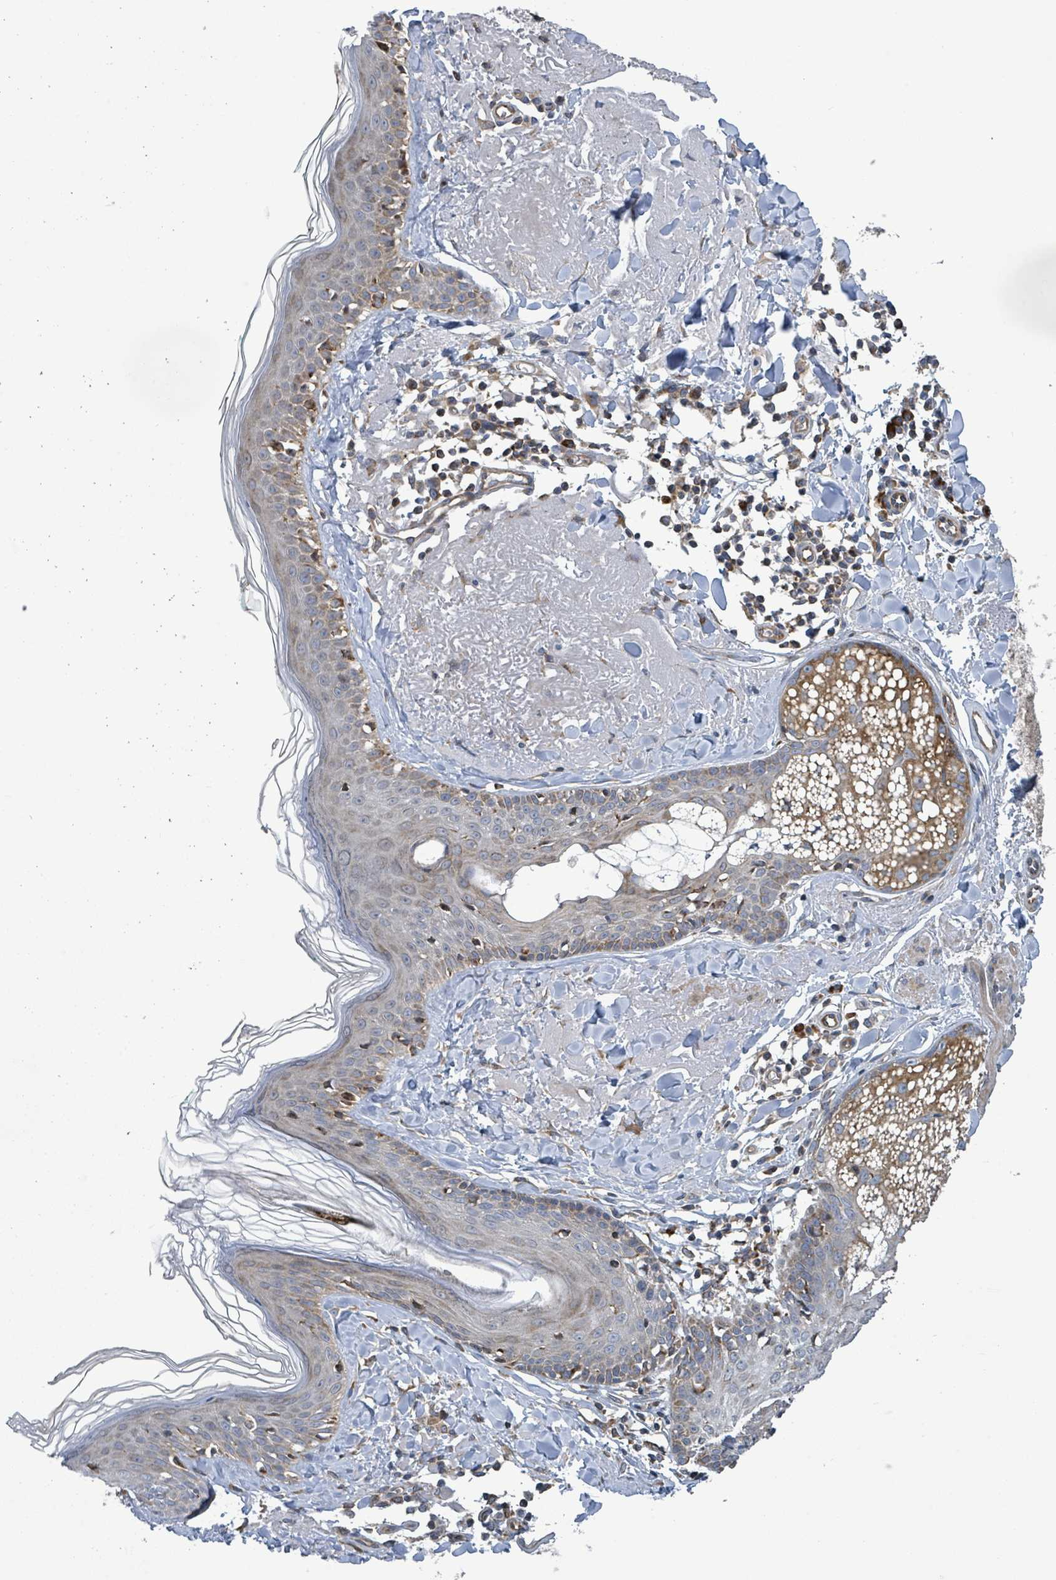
{"staining": {"intensity": "moderate", "quantity": "25%-75%", "location": "cytoplasmic/membranous"}, "tissue": "skin", "cell_type": "Fibroblasts", "image_type": "normal", "snomed": [{"axis": "morphology", "description": "Normal tissue, NOS"}, {"axis": "morphology", "description": "Malignant melanoma, NOS"}, {"axis": "topography", "description": "Skin"}], "caption": "A histopathology image of human skin stained for a protein reveals moderate cytoplasmic/membranous brown staining in fibroblasts. Using DAB (brown) and hematoxylin (blue) stains, captured at high magnification using brightfield microscopy.", "gene": "NOMO1", "patient": {"sex": "male", "age": 80}}